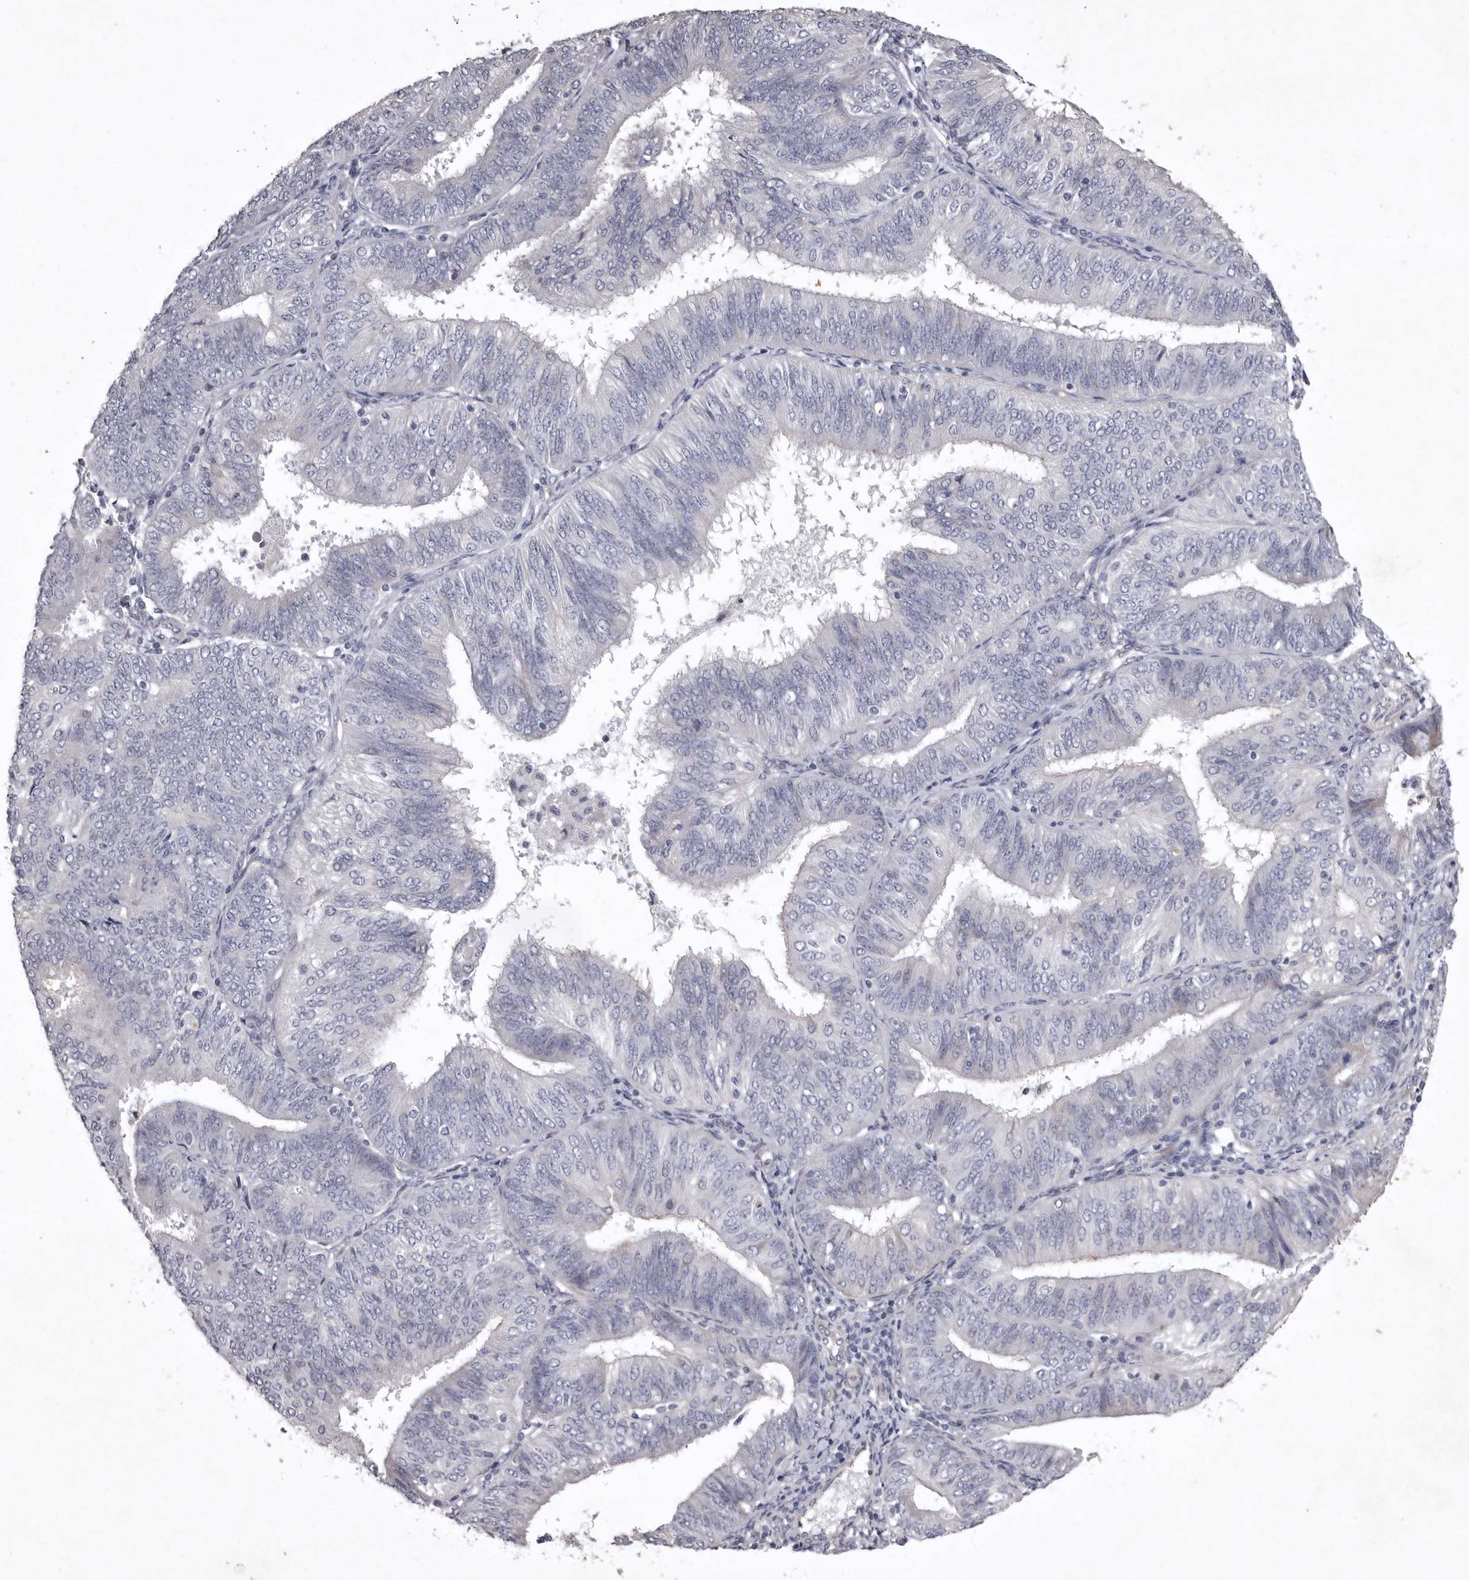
{"staining": {"intensity": "negative", "quantity": "none", "location": "none"}, "tissue": "endometrial cancer", "cell_type": "Tumor cells", "image_type": "cancer", "snomed": [{"axis": "morphology", "description": "Adenocarcinoma, NOS"}, {"axis": "topography", "description": "Endometrium"}], "caption": "Tumor cells show no significant staining in endometrial cancer.", "gene": "NKAIN4", "patient": {"sex": "female", "age": 58}}